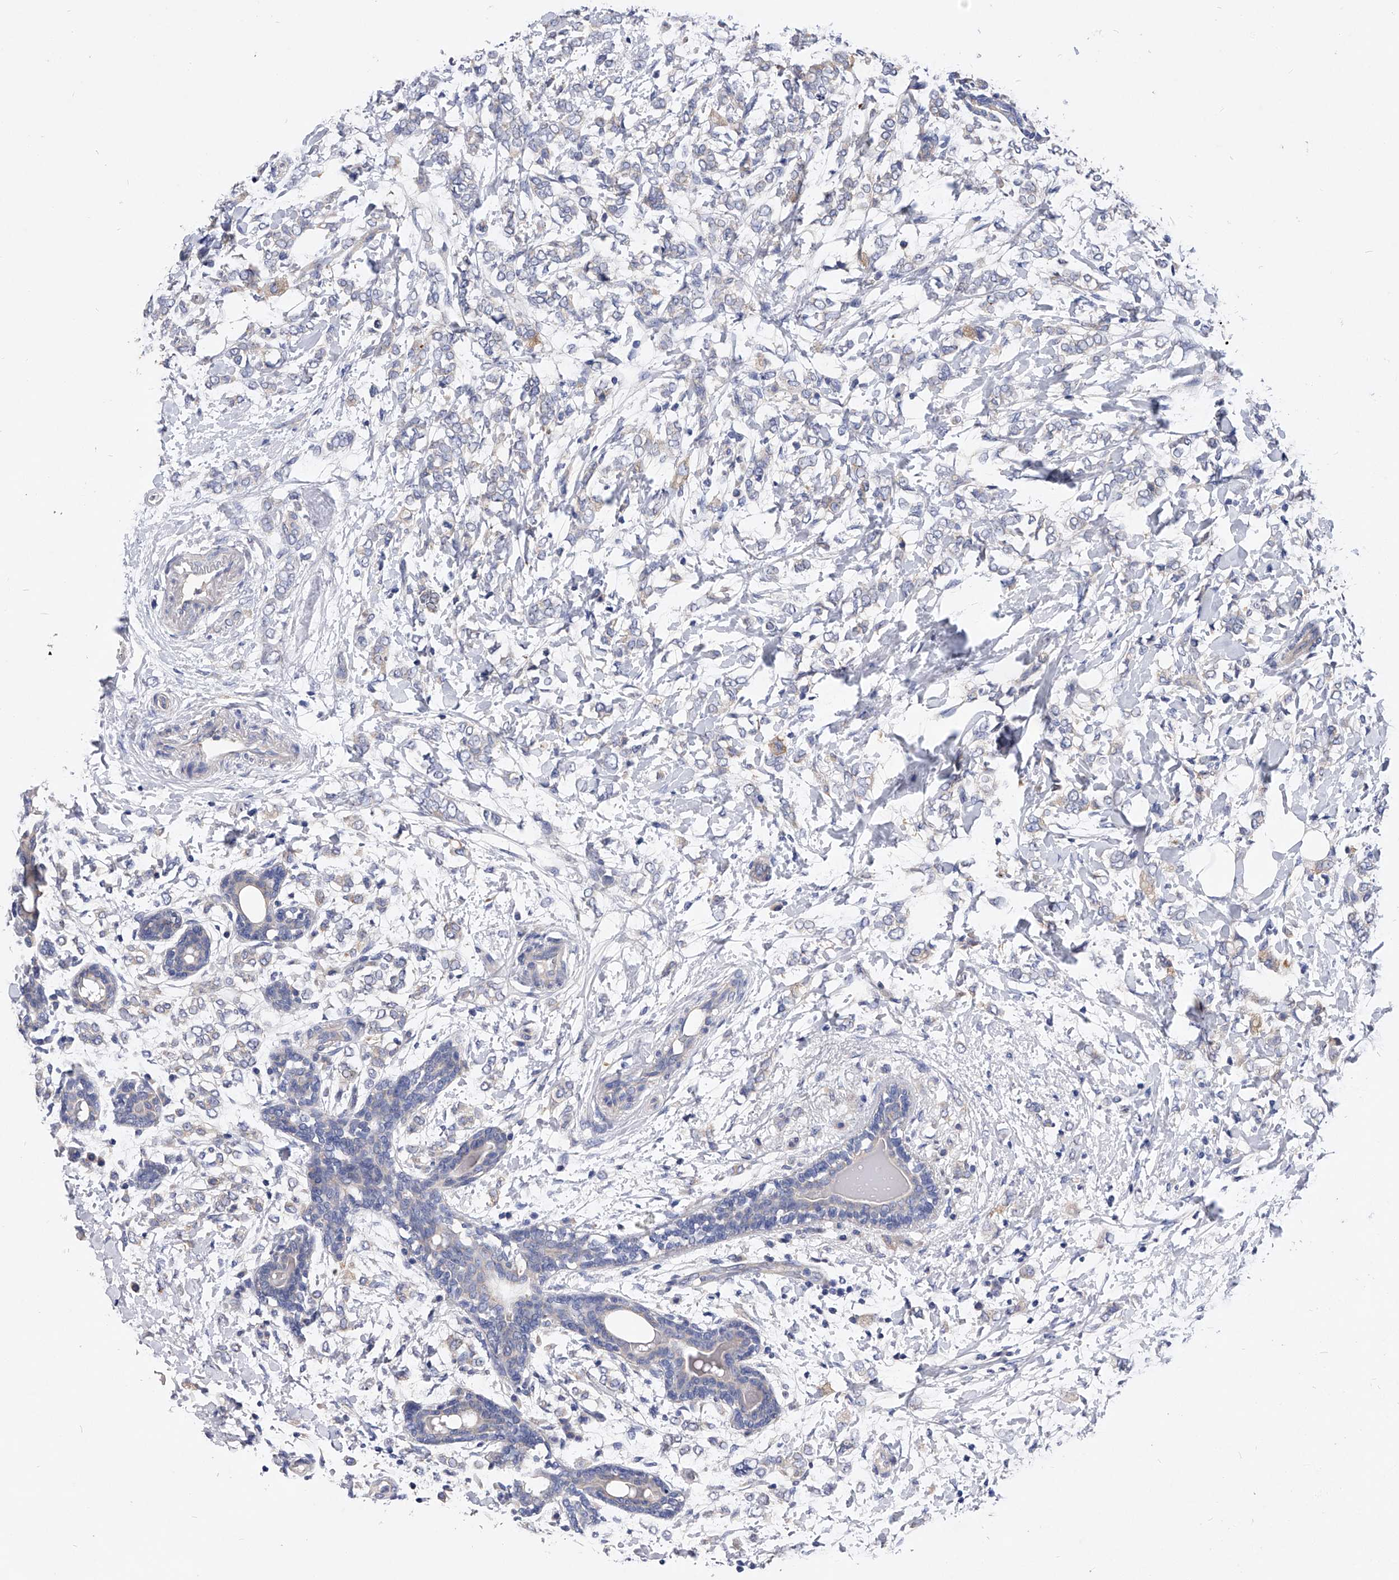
{"staining": {"intensity": "negative", "quantity": "none", "location": "none"}, "tissue": "breast cancer", "cell_type": "Tumor cells", "image_type": "cancer", "snomed": [{"axis": "morphology", "description": "Normal tissue, NOS"}, {"axis": "morphology", "description": "Lobular carcinoma"}, {"axis": "topography", "description": "Breast"}], "caption": "Immunohistochemistry (IHC) histopathology image of human lobular carcinoma (breast) stained for a protein (brown), which reveals no positivity in tumor cells.", "gene": "PPP5C", "patient": {"sex": "female", "age": 47}}